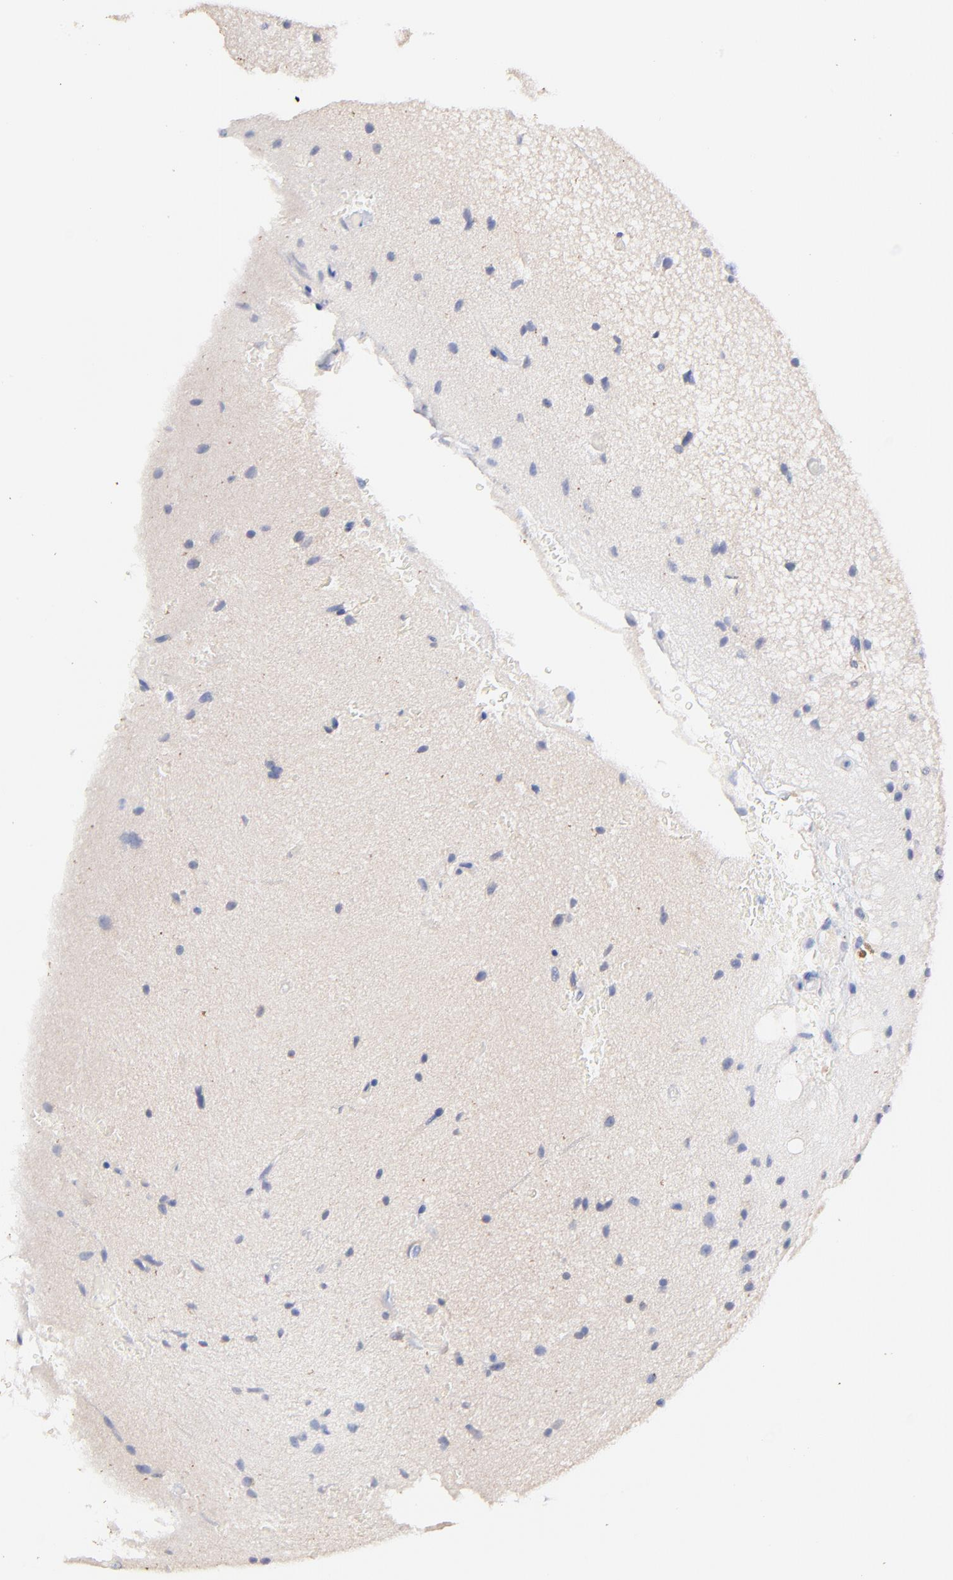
{"staining": {"intensity": "negative", "quantity": "none", "location": "none"}, "tissue": "glioma", "cell_type": "Tumor cells", "image_type": "cancer", "snomed": [{"axis": "morphology", "description": "Glioma, malignant, Low grade"}, {"axis": "topography", "description": "Cerebral cortex"}], "caption": "An immunohistochemistry histopathology image of glioma is shown. There is no staining in tumor cells of glioma.", "gene": "IGLV7-43", "patient": {"sex": "female", "age": 47}}